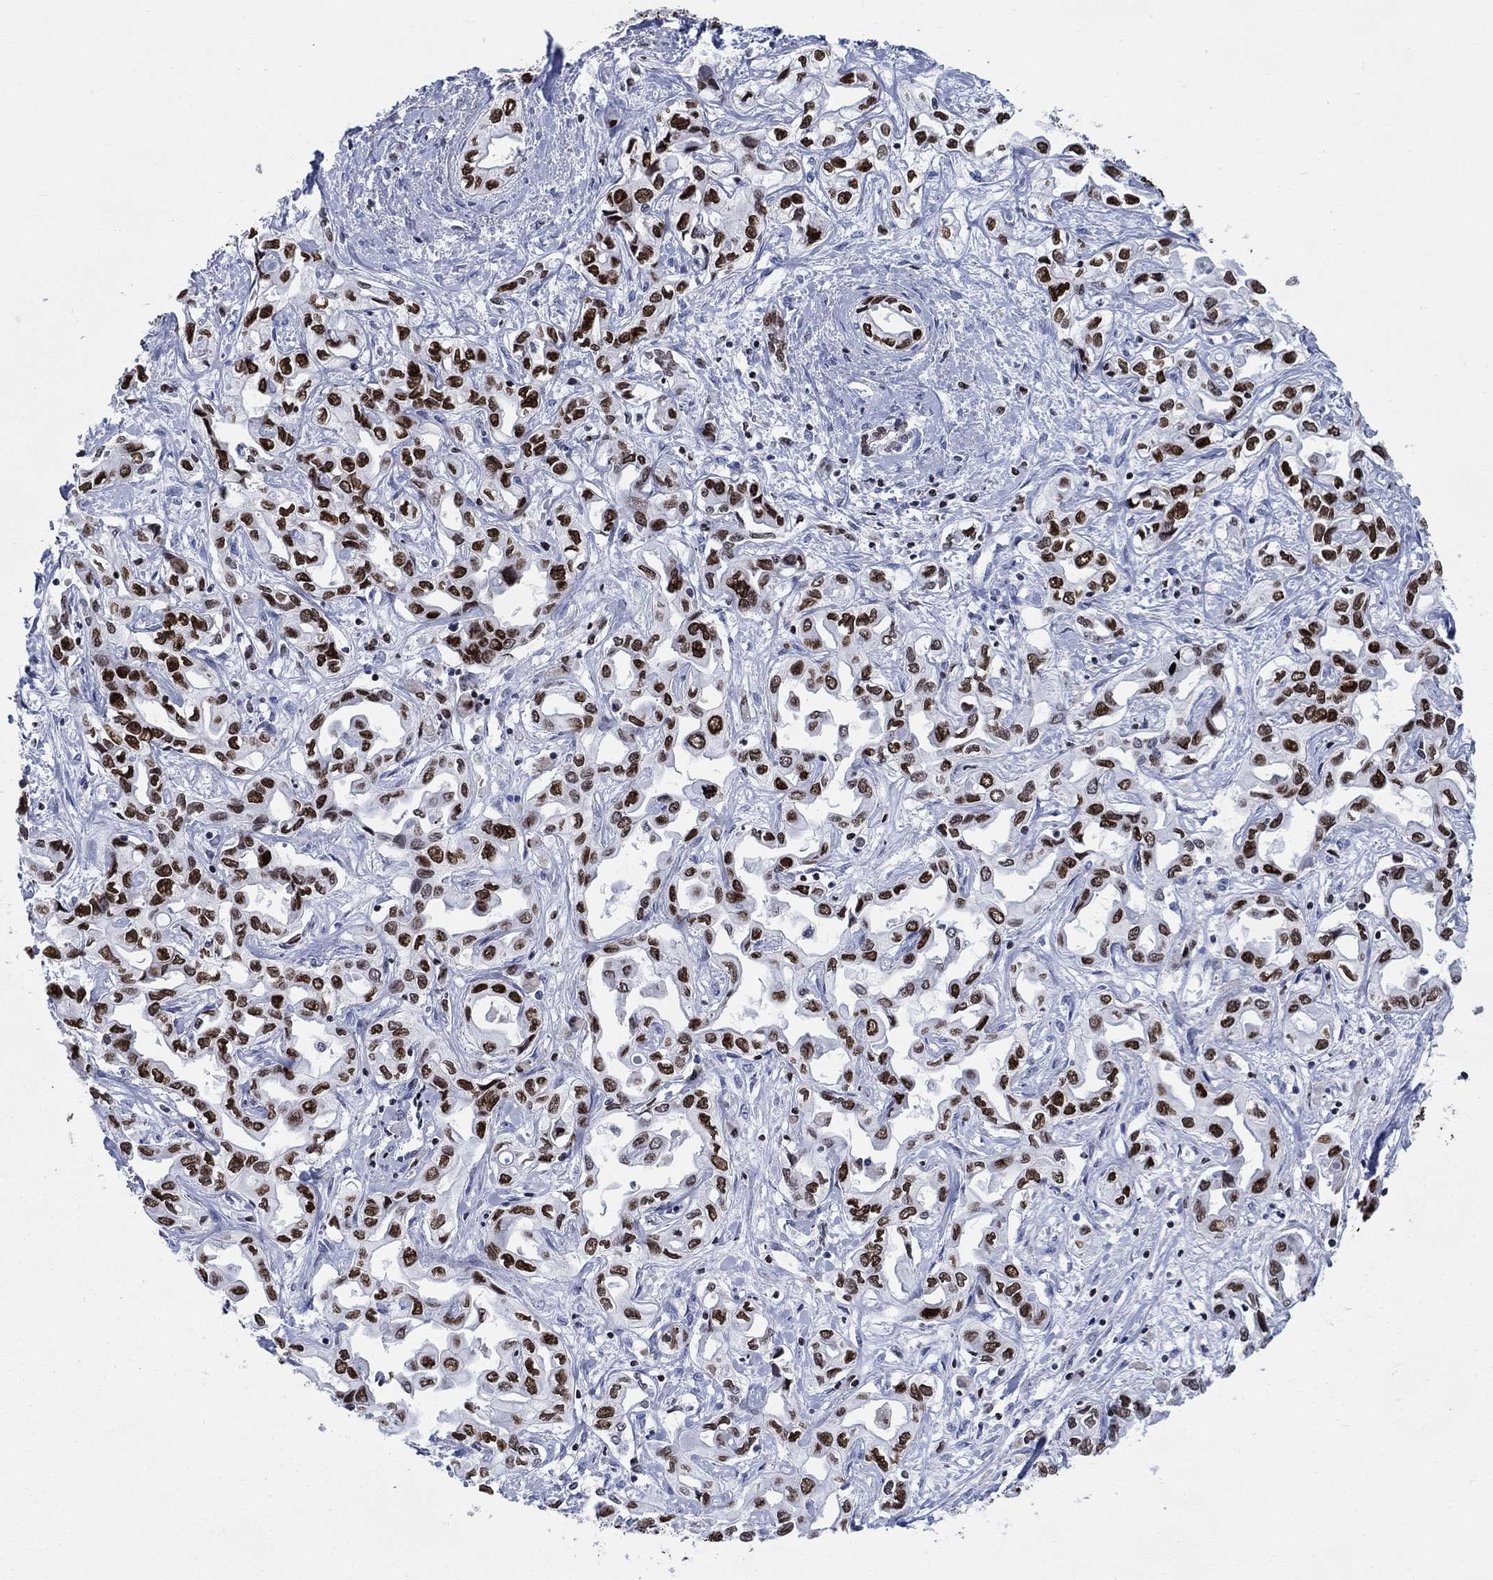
{"staining": {"intensity": "strong", "quantity": "25%-75%", "location": "nuclear"}, "tissue": "liver cancer", "cell_type": "Tumor cells", "image_type": "cancer", "snomed": [{"axis": "morphology", "description": "Cholangiocarcinoma"}, {"axis": "topography", "description": "Liver"}], "caption": "Immunohistochemistry staining of liver cancer, which demonstrates high levels of strong nuclear expression in about 25%-75% of tumor cells indicating strong nuclear protein positivity. The staining was performed using DAB (brown) for protein detection and nuclei were counterstained in hematoxylin (blue).", "gene": "HMGA1", "patient": {"sex": "female", "age": 64}}